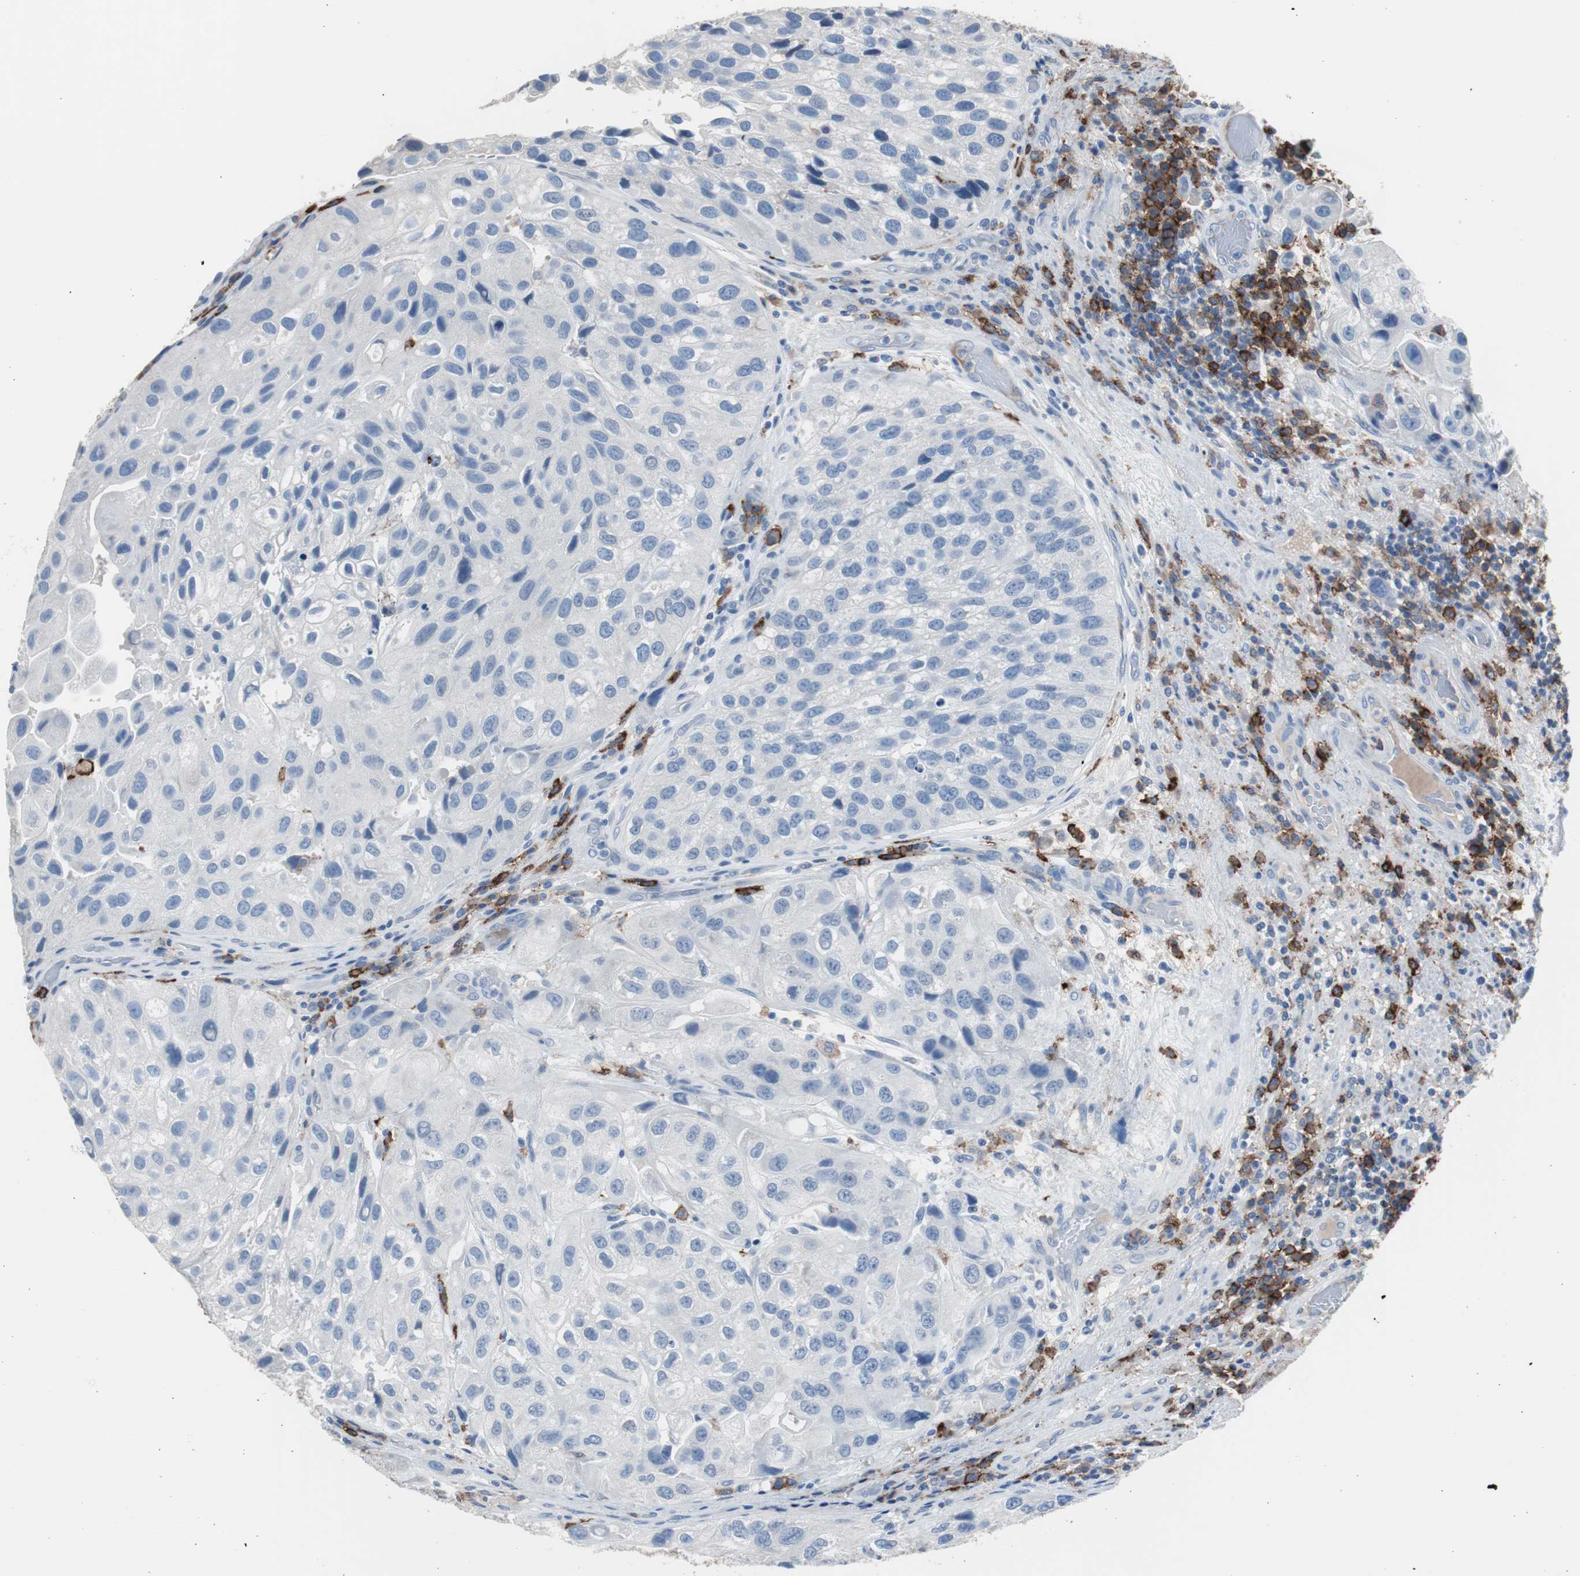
{"staining": {"intensity": "negative", "quantity": "none", "location": "none"}, "tissue": "urothelial cancer", "cell_type": "Tumor cells", "image_type": "cancer", "snomed": [{"axis": "morphology", "description": "Urothelial carcinoma, High grade"}, {"axis": "topography", "description": "Urinary bladder"}], "caption": "Tumor cells show no significant protein positivity in urothelial carcinoma (high-grade).", "gene": "FCGR2B", "patient": {"sex": "female", "age": 64}}